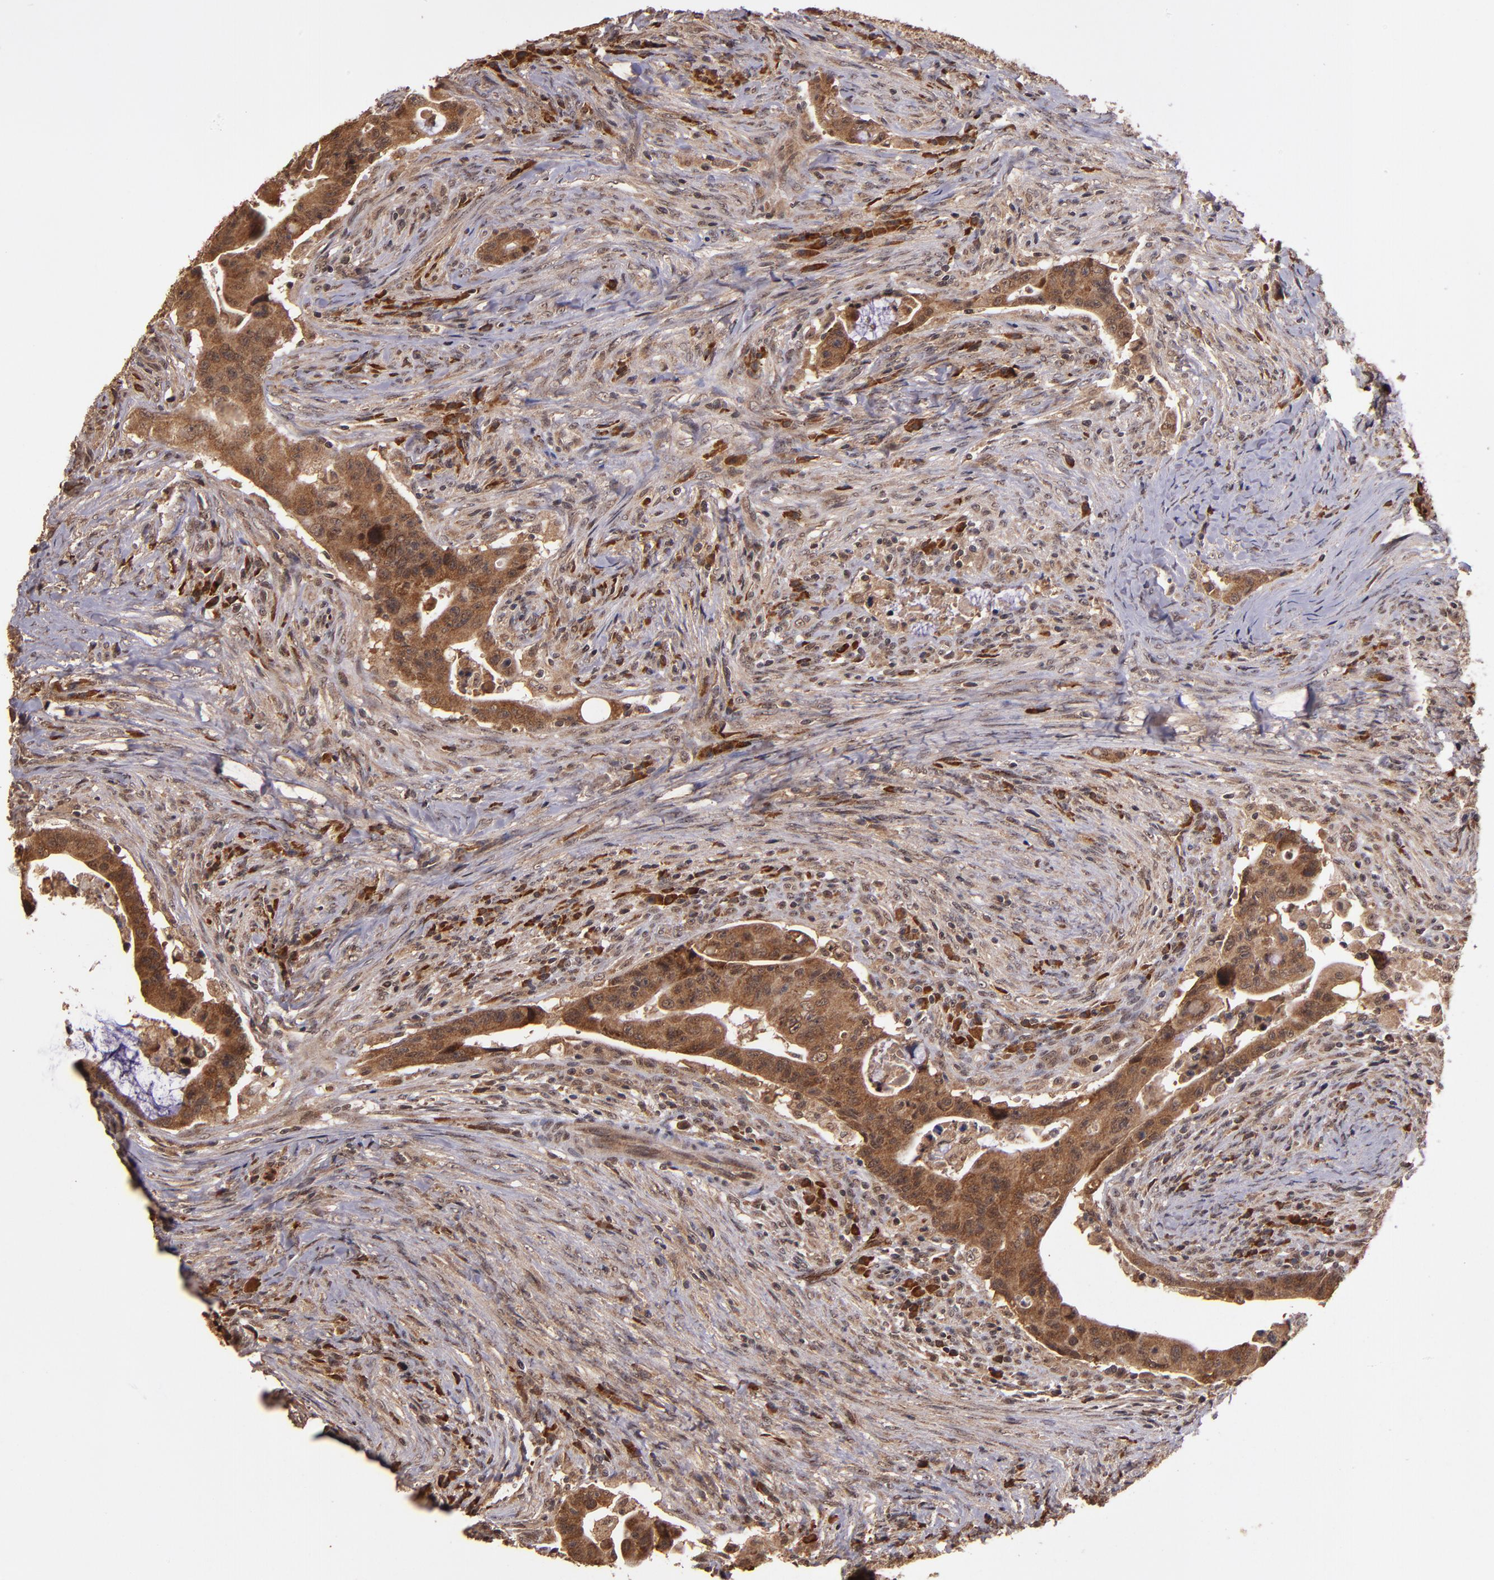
{"staining": {"intensity": "strong", "quantity": ">75%", "location": "cytoplasmic/membranous"}, "tissue": "colorectal cancer", "cell_type": "Tumor cells", "image_type": "cancer", "snomed": [{"axis": "morphology", "description": "Adenocarcinoma, NOS"}, {"axis": "topography", "description": "Rectum"}], "caption": "Human colorectal cancer stained with a protein marker exhibits strong staining in tumor cells.", "gene": "RIOK3", "patient": {"sex": "female", "age": 71}}